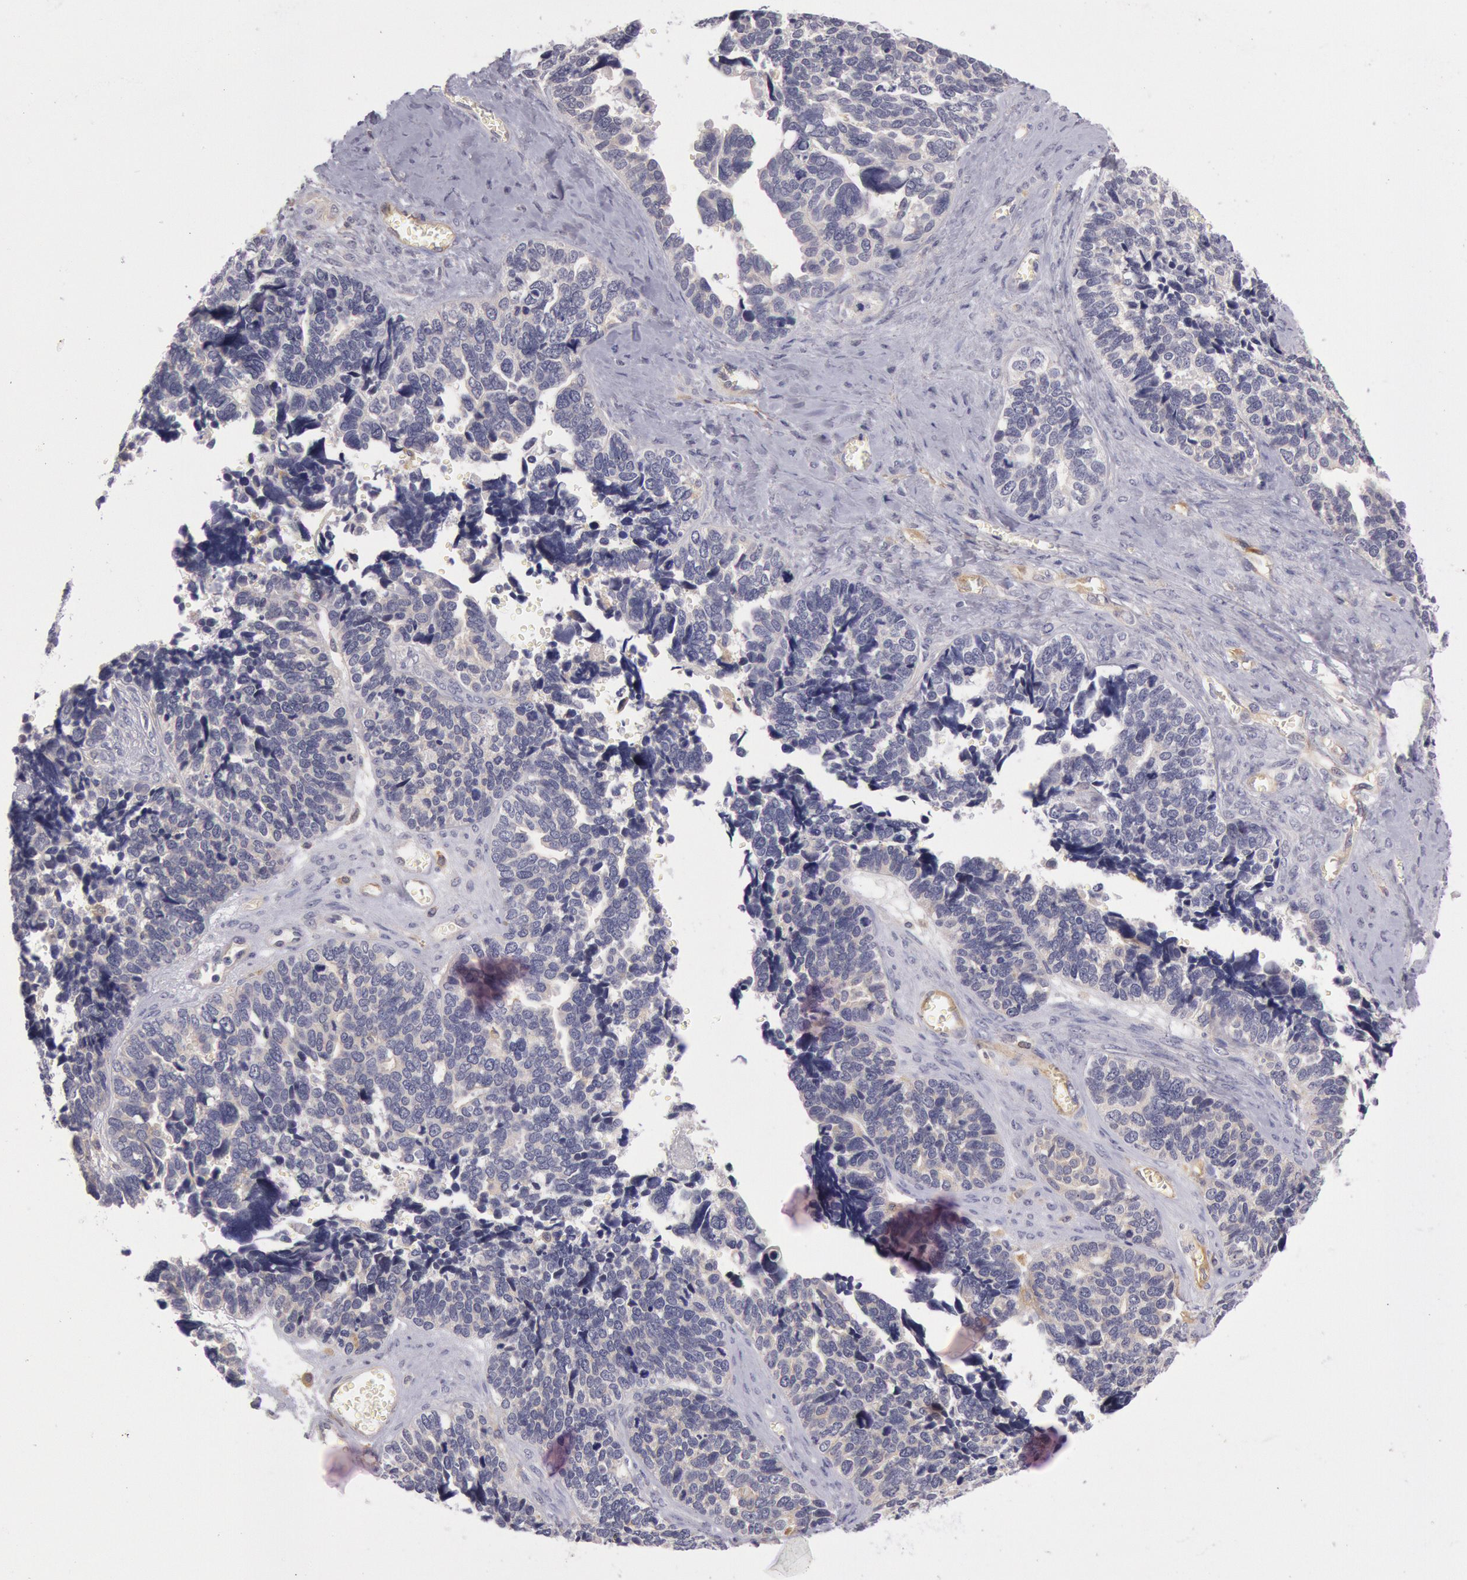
{"staining": {"intensity": "negative", "quantity": "none", "location": "none"}, "tissue": "ovarian cancer", "cell_type": "Tumor cells", "image_type": "cancer", "snomed": [{"axis": "morphology", "description": "Cystadenocarcinoma, serous, NOS"}, {"axis": "topography", "description": "Ovary"}], "caption": "IHC photomicrograph of serous cystadenocarcinoma (ovarian) stained for a protein (brown), which exhibits no positivity in tumor cells.", "gene": "MYO5A", "patient": {"sex": "female", "age": 77}}